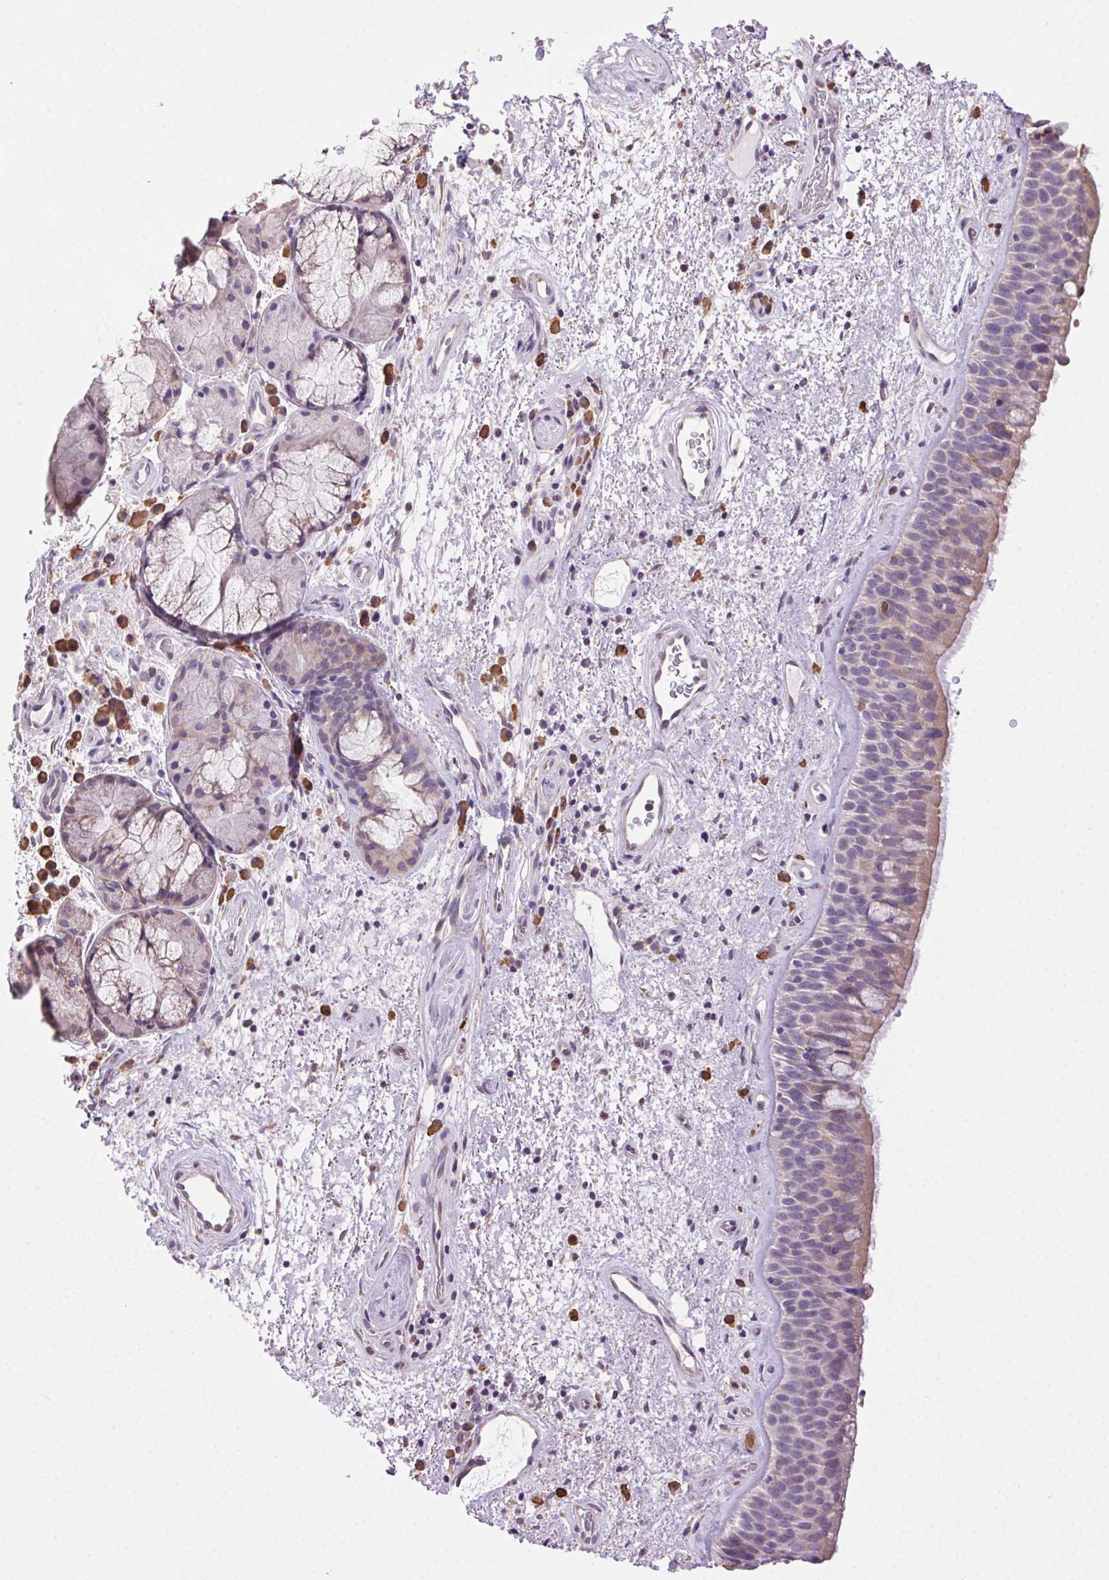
{"staining": {"intensity": "weak", "quantity": "25%-75%", "location": "cytoplasmic/membranous"}, "tissue": "bronchus", "cell_type": "Respiratory epithelial cells", "image_type": "normal", "snomed": [{"axis": "morphology", "description": "Normal tissue, NOS"}, {"axis": "topography", "description": "Bronchus"}], "caption": "Protein staining of benign bronchus shows weak cytoplasmic/membranous expression in about 25%-75% of respiratory epithelial cells. The staining was performed using DAB (3,3'-diaminobenzidine), with brown indicating positive protein expression. Nuclei are stained blue with hematoxylin.", "gene": "SNX31", "patient": {"sex": "male", "age": 48}}